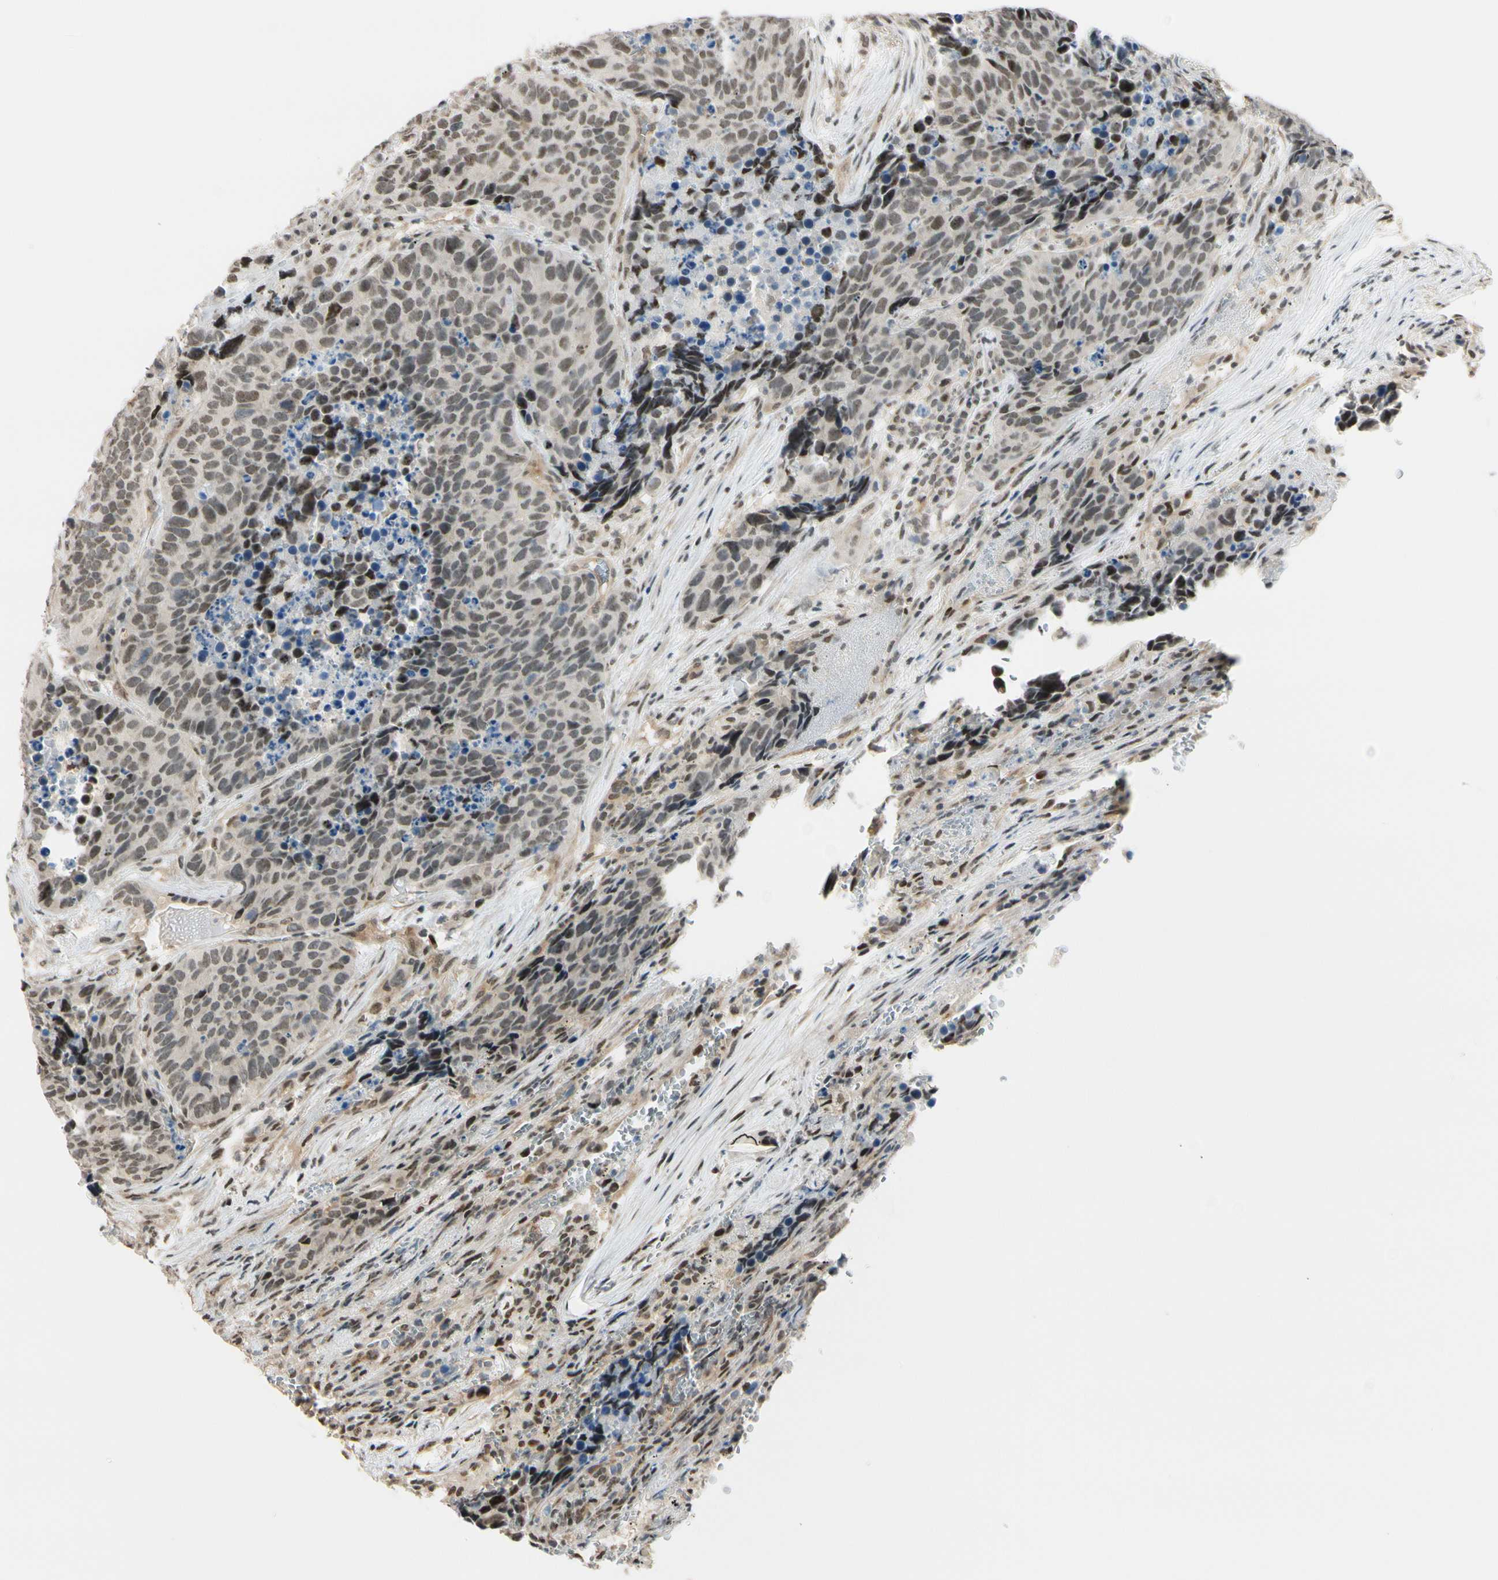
{"staining": {"intensity": "weak", "quantity": "25%-75%", "location": "nuclear"}, "tissue": "carcinoid", "cell_type": "Tumor cells", "image_type": "cancer", "snomed": [{"axis": "morphology", "description": "Carcinoid, malignant, NOS"}, {"axis": "topography", "description": "Lung"}], "caption": "Immunohistochemical staining of human malignant carcinoid demonstrates low levels of weak nuclear protein expression in approximately 25%-75% of tumor cells.", "gene": "SUFU", "patient": {"sex": "male", "age": 60}}